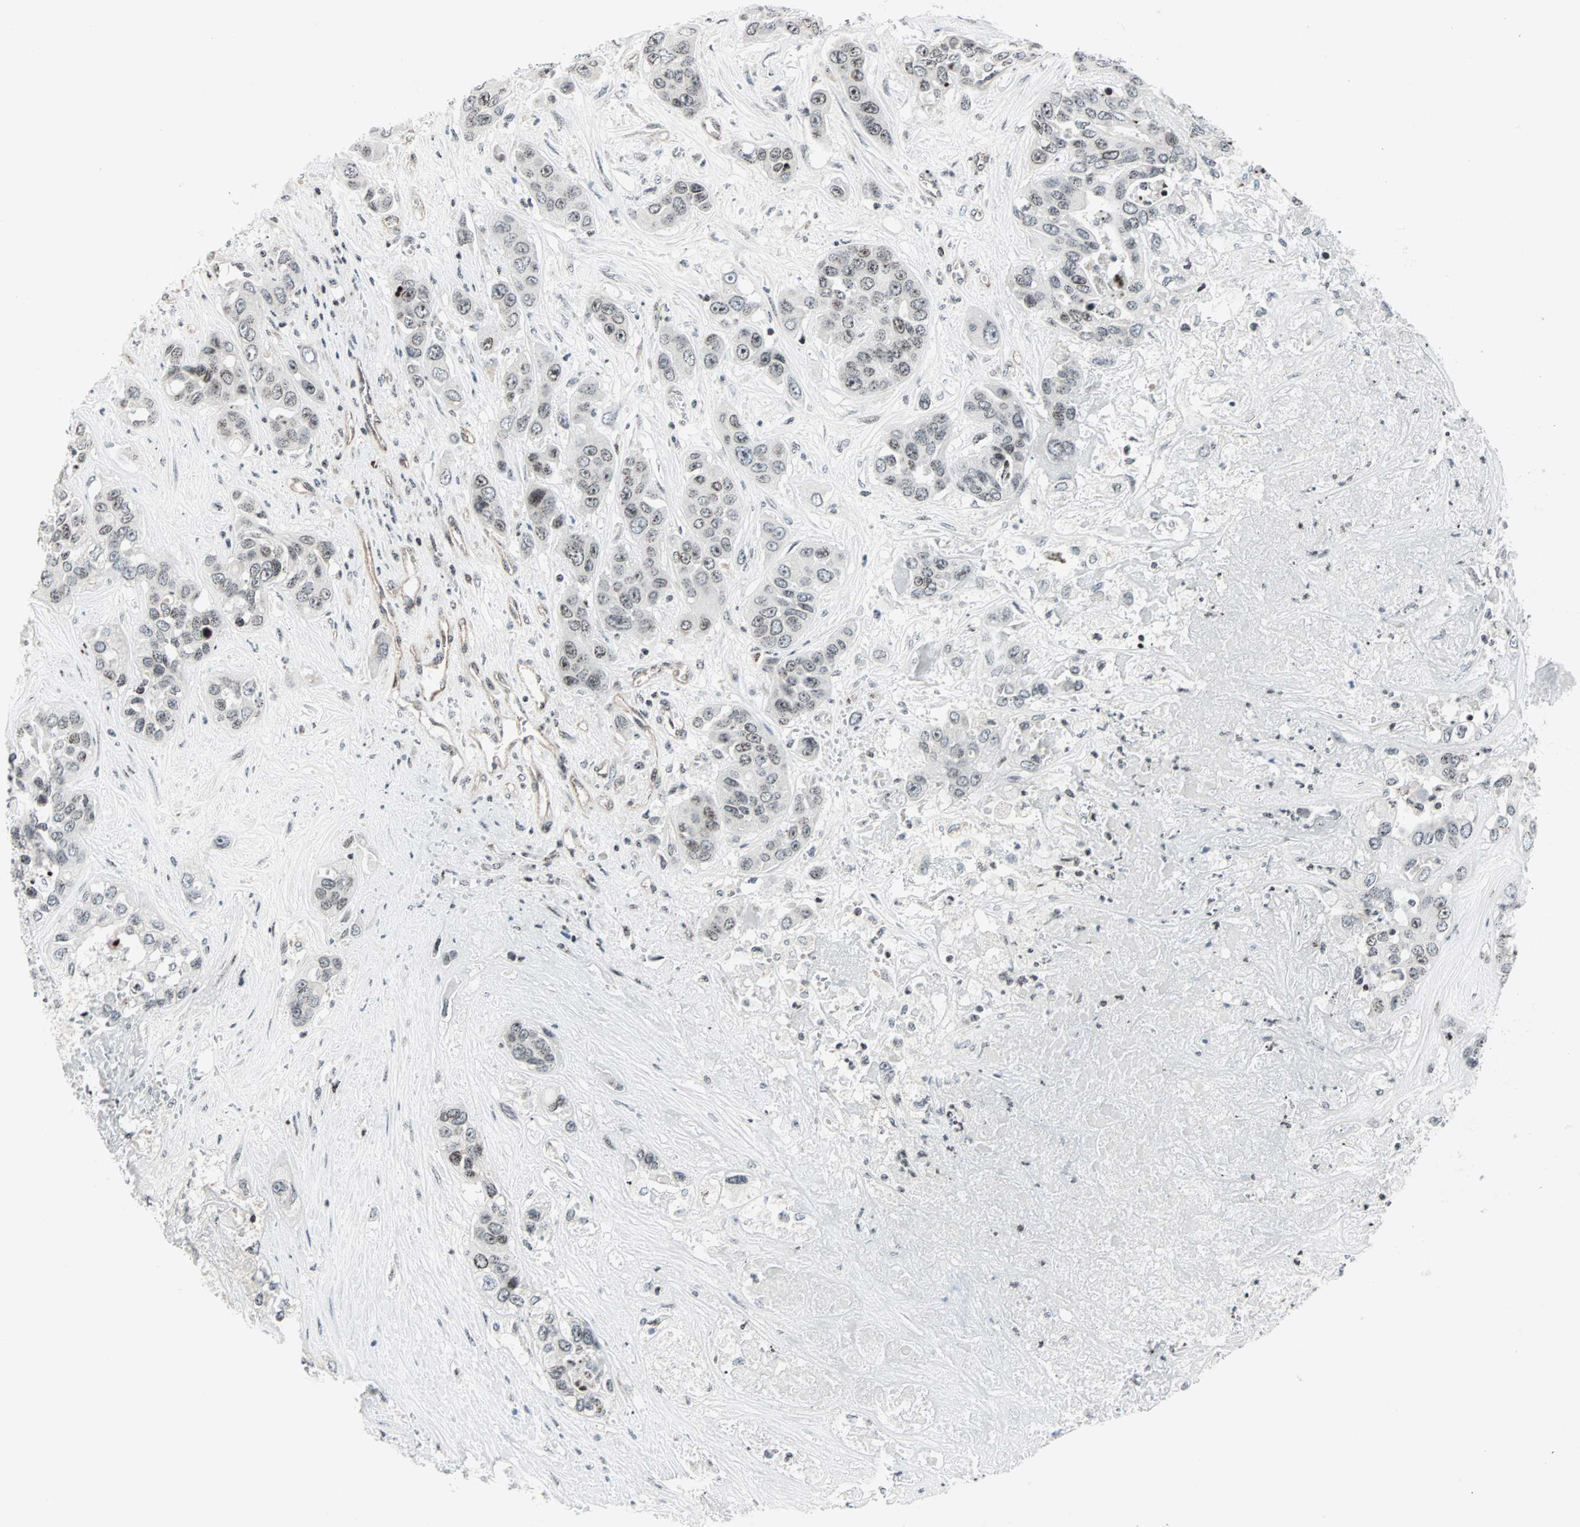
{"staining": {"intensity": "weak", "quantity": "25%-75%", "location": "nuclear"}, "tissue": "liver cancer", "cell_type": "Tumor cells", "image_type": "cancer", "snomed": [{"axis": "morphology", "description": "Cholangiocarcinoma"}, {"axis": "topography", "description": "Liver"}], "caption": "This is a photomicrograph of immunohistochemistry (IHC) staining of liver cholangiocarcinoma, which shows weak positivity in the nuclear of tumor cells.", "gene": "CENPA", "patient": {"sex": "female", "age": 52}}